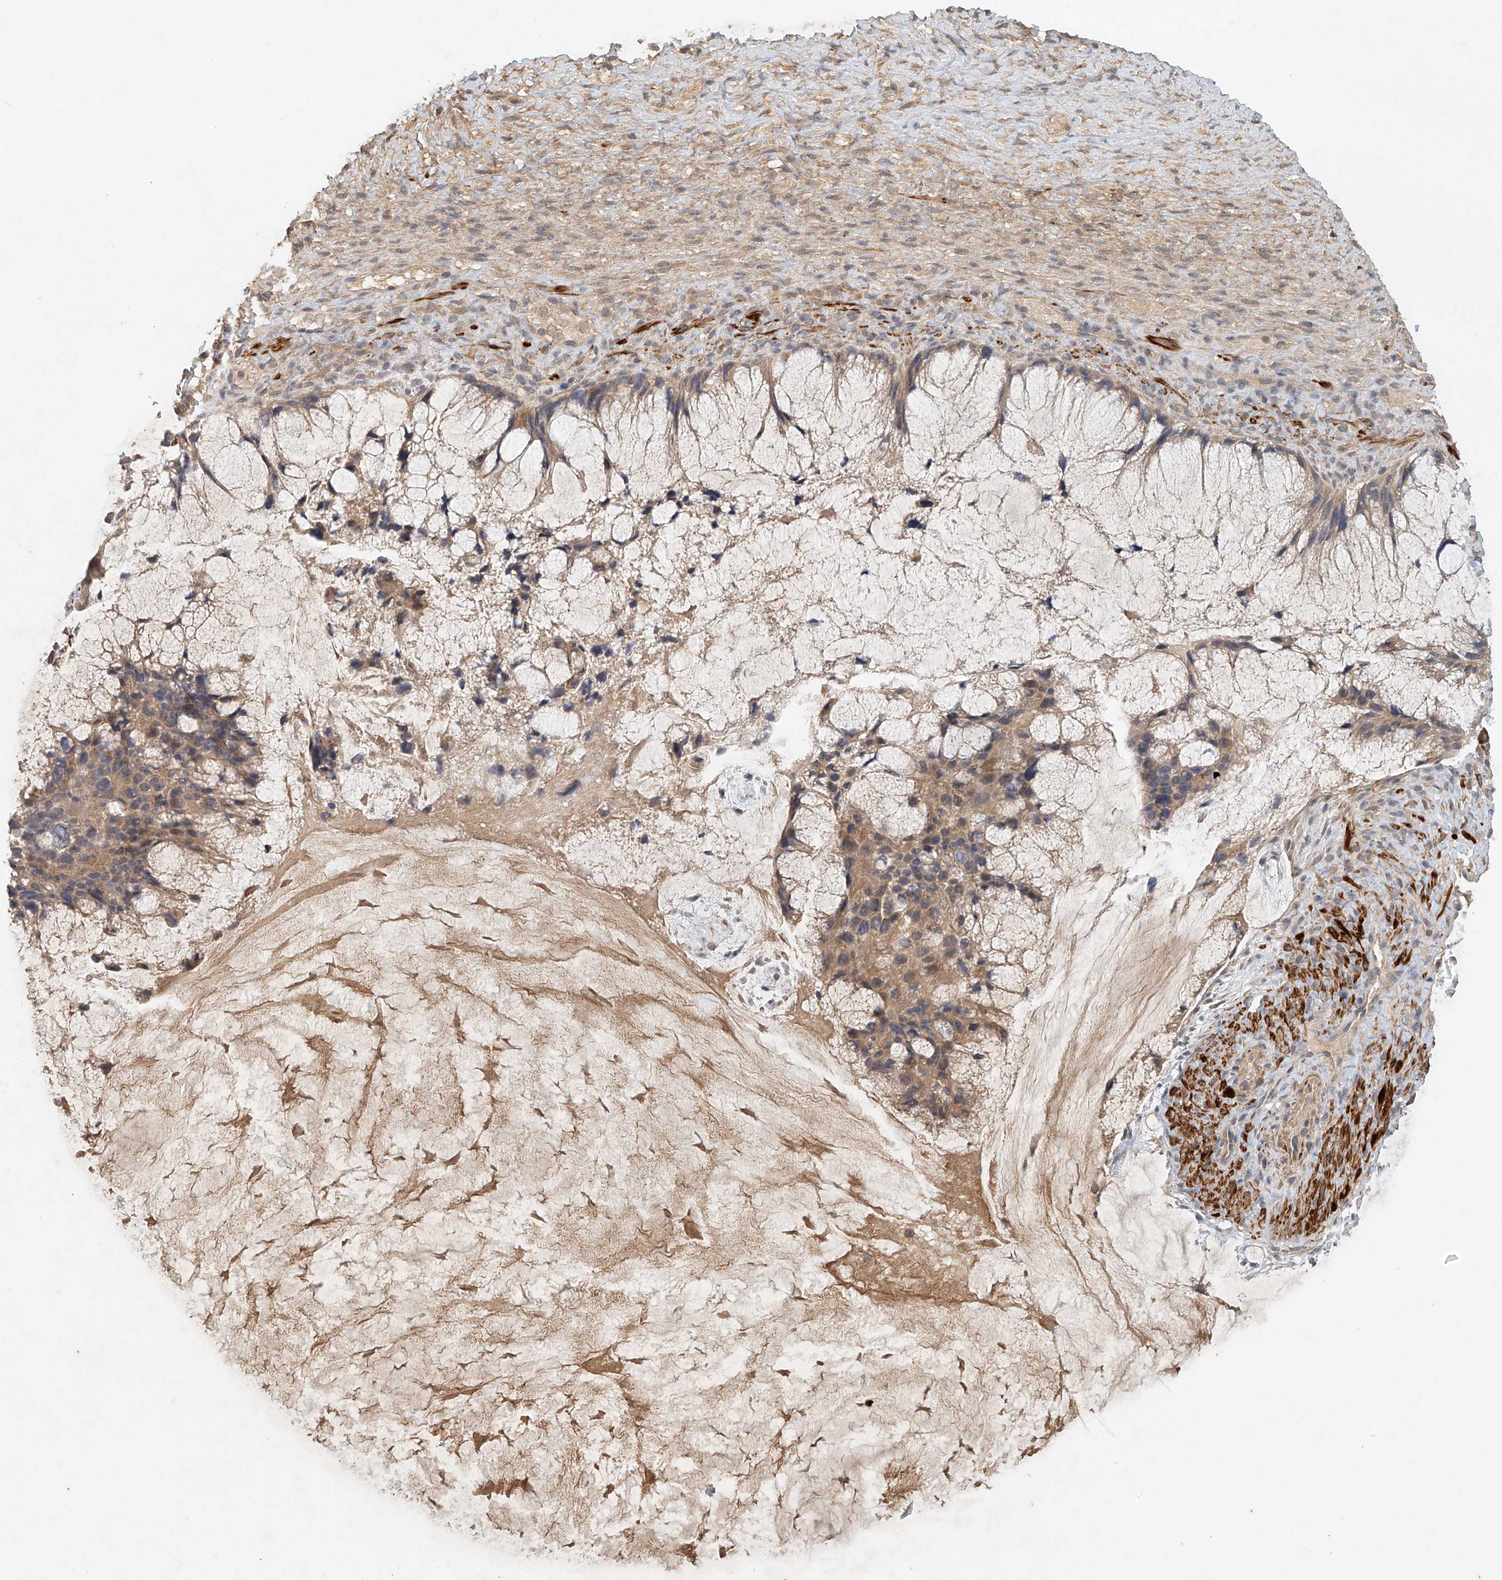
{"staining": {"intensity": "moderate", "quantity": "25%-75%", "location": "cytoplasmic/membranous"}, "tissue": "ovarian cancer", "cell_type": "Tumor cells", "image_type": "cancer", "snomed": [{"axis": "morphology", "description": "Cystadenocarcinoma, mucinous, NOS"}, {"axis": "topography", "description": "Ovary"}], "caption": "The micrograph exhibits immunohistochemical staining of ovarian cancer. There is moderate cytoplasmic/membranous expression is appreciated in about 25%-75% of tumor cells. (DAB (3,3'-diaminobenzidine) IHC, brown staining for protein, blue staining for nuclei).", "gene": "LYRM9", "patient": {"sex": "female", "age": 37}}